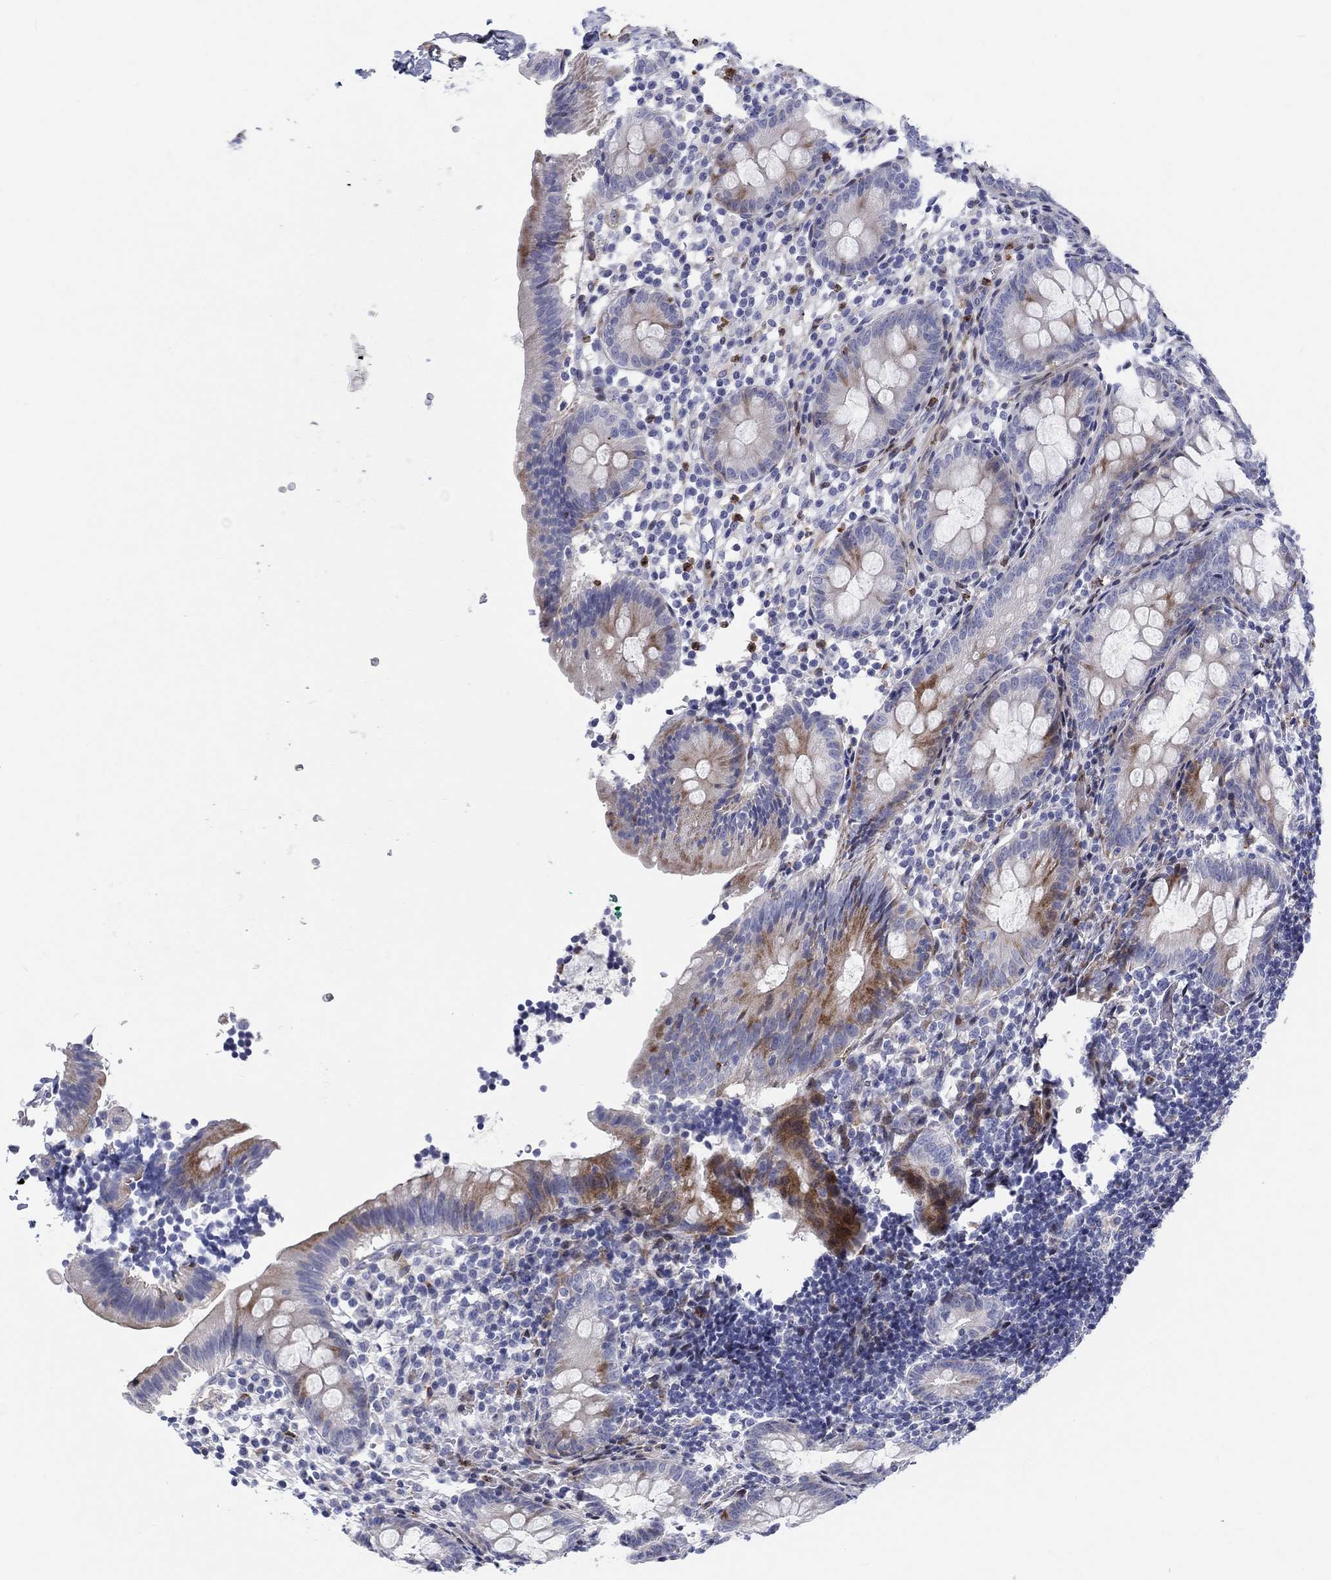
{"staining": {"intensity": "strong", "quantity": "<25%", "location": "cytoplasmic/membranous"}, "tissue": "appendix", "cell_type": "Glandular cells", "image_type": "normal", "snomed": [{"axis": "morphology", "description": "Normal tissue, NOS"}, {"axis": "topography", "description": "Appendix"}], "caption": "Appendix stained for a protein (brown) displays strong cytoplasmic/membranous positive positivity in about <25% of glandular cells.", "gene": "ARHGAP36", "patient": {"sex": "female", "age": 40}}